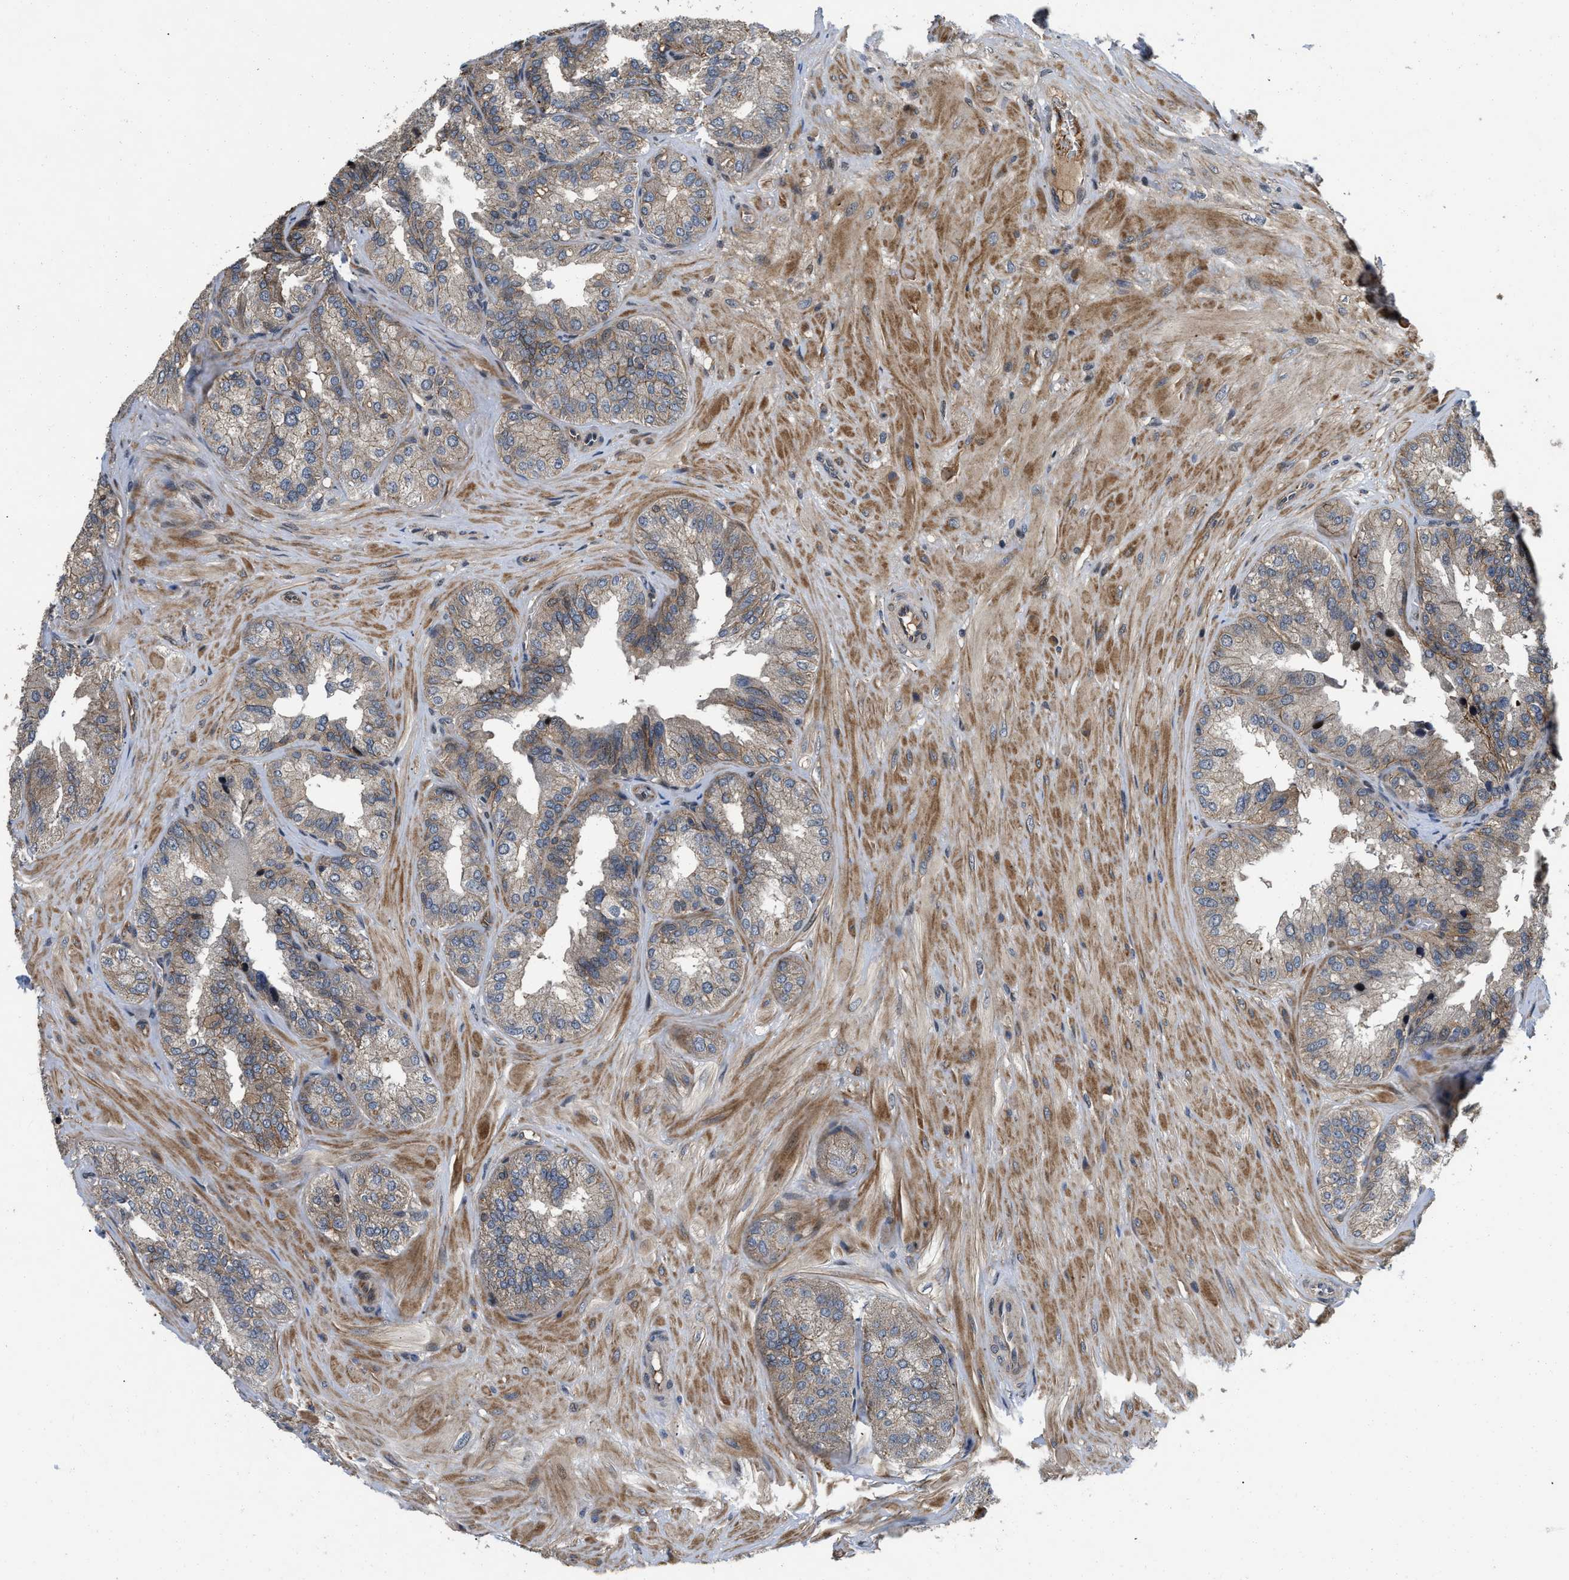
{"staining": {"intensity": "weak", "quantity": "25%-75%", "location": "cytoplasmic/membranous"}, "tissue": "seminal vesicle", "cell_type": "Glandular cells", "image_type": "normal", "snomed": [{"axis": "morphology", "description": "Normal tissue, NOS"}, {"axis": "topography", "description": "Prostate"}, {"axis": "topography", "description": "Seminal veicle"}], "caption": "Protein staining of unremarkable seminal vesicle demonstrates weak cytoplasmic/membranous positivity in approximately 25%-75% of glandular cells. Immunohistochemistry stains the protein in brown and the nuclei are stained blue.", "gene": "PRDM14", "patient": {"sex": "male", "age": 51}}